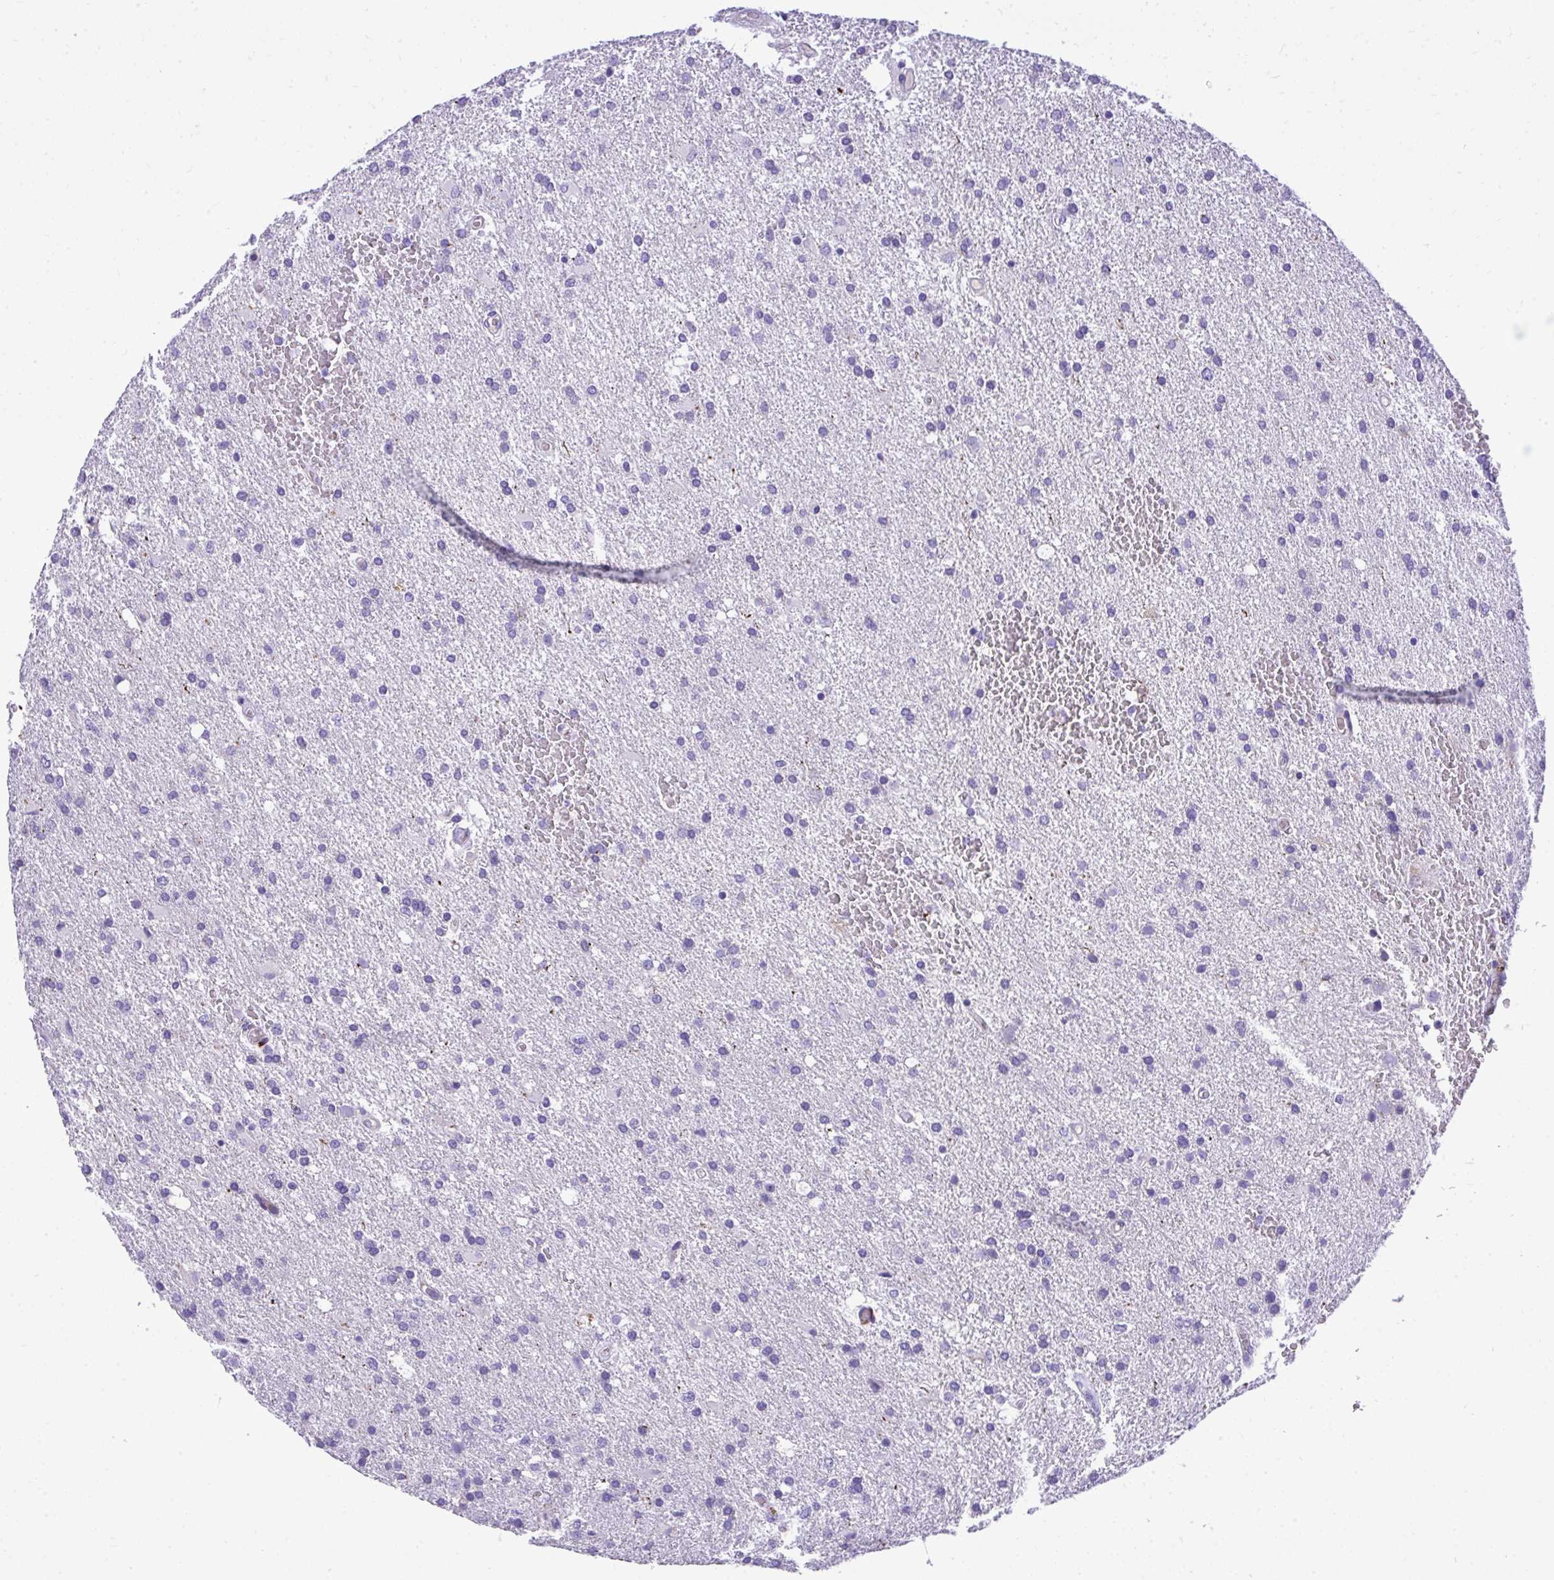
{"staining": {"intensity": "negative", "quantity": "none", "location": "none"}, "tissue": "glioma", "cell_type": "Tumor cells", "image_type": "cancer", "snomed": [{"axis": "morphology", "description": "Glioma, malignant, High grade"}, {"axis": "topography", "description": "Brain"}], "caption": "There is no significant positivity in tumor cells of glioma.", "gene": "ST6GALNAC3", "patient": {"sex": "male", "age": 68}}